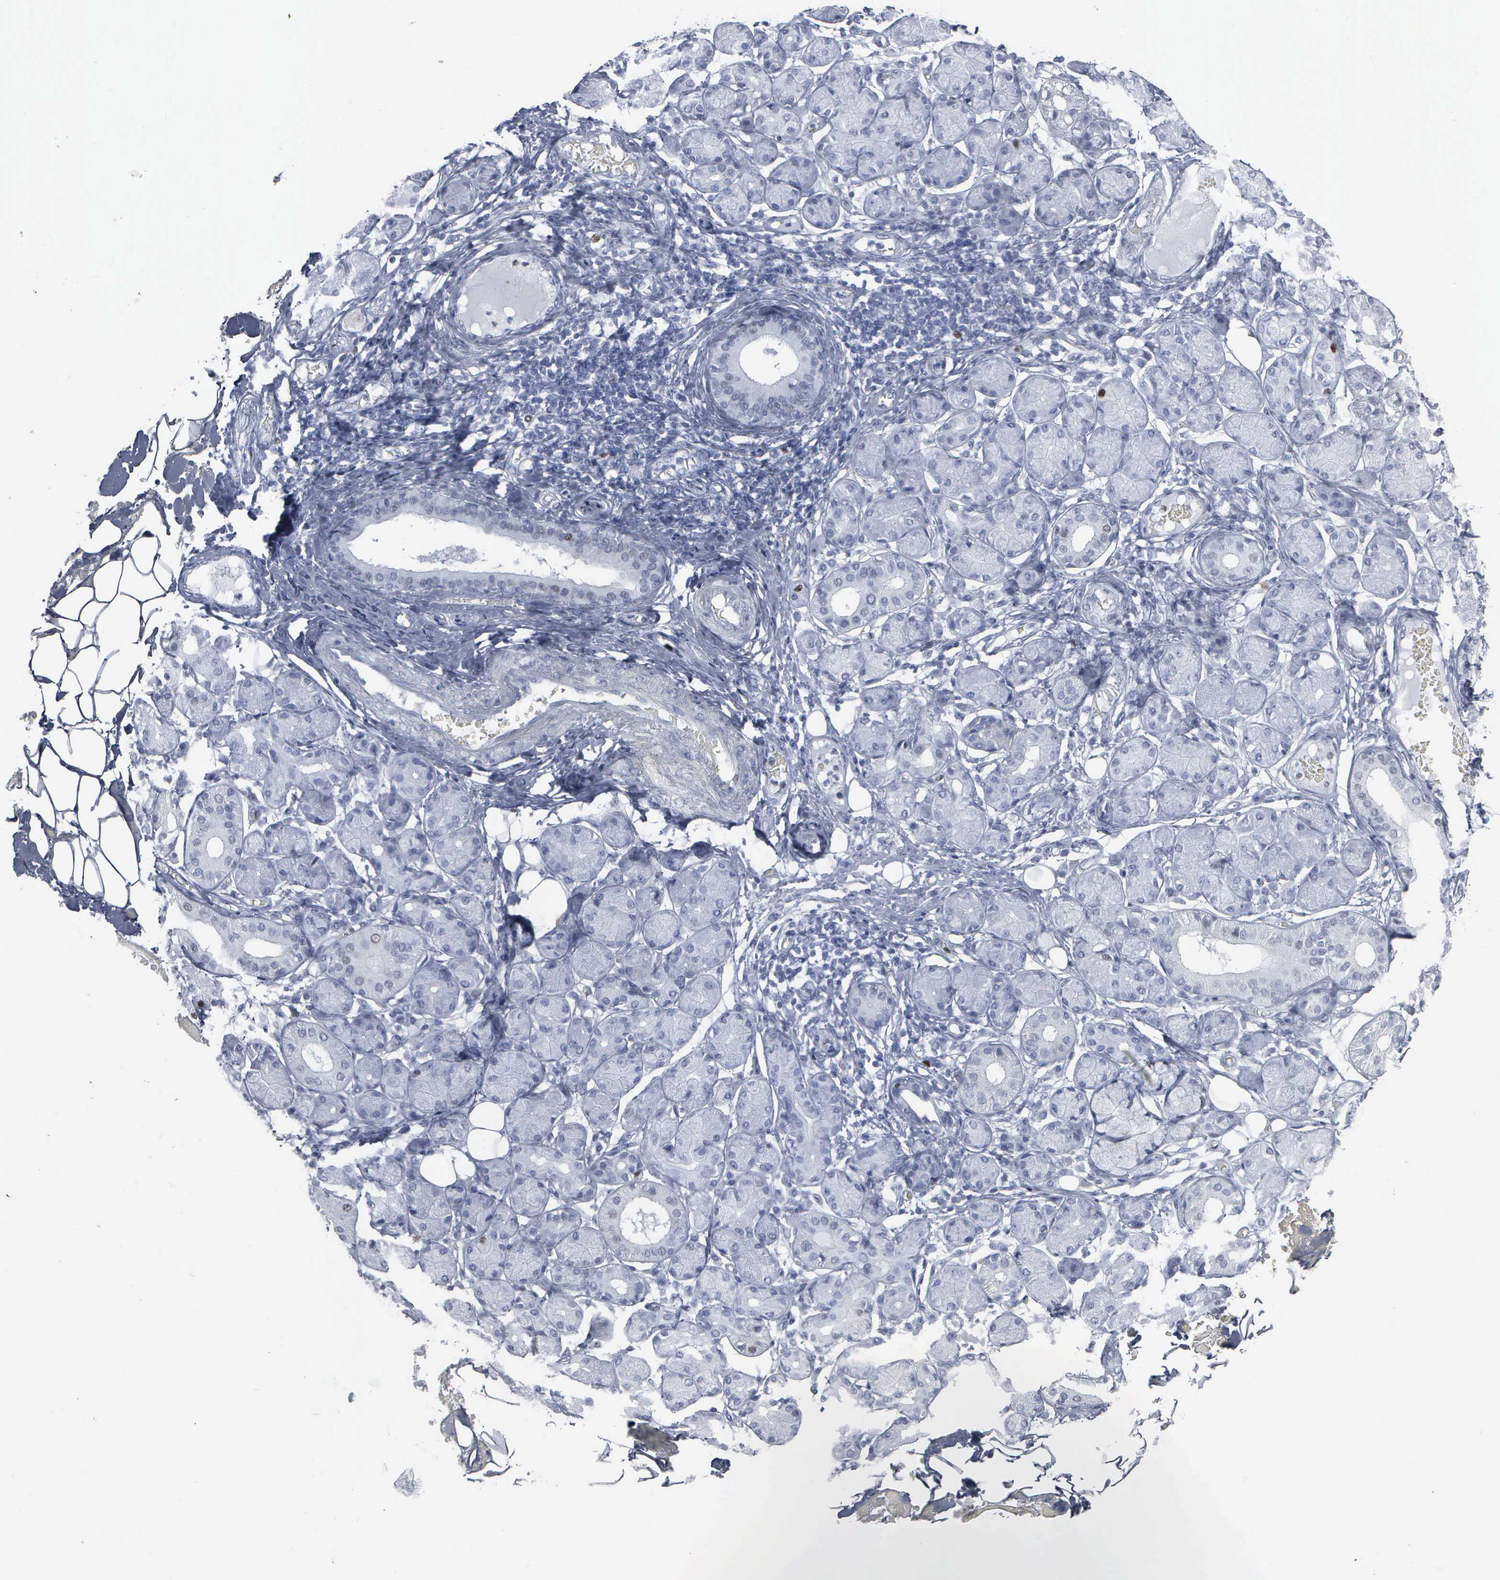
{"staining": {"intensity": "negative", "quantity": "none", "location": "none"}, "tissue": "salivary gland", "cell_type": "Glandular cells", "image_type": "normal", "snomed": [{"axis": "morphology", "description": "Normal tissue, NOS"}, {"axis": "topography", "description": "Salivary gland"}, {"axis": "topography", "description": "Peripheral nerve tissue"}], "caption": "Histopathology image shows no protein expression in glandular cells of normal salivary gland. The staining was performed using DAB (3,3'-diaminobenzidine) to visualize the protein expression in brown, while the nuclei were stained in blue with hematoxylin (Magnification: 20x).", "gene": "CCND3", "patient": {"sex": "male", "age": 62}}